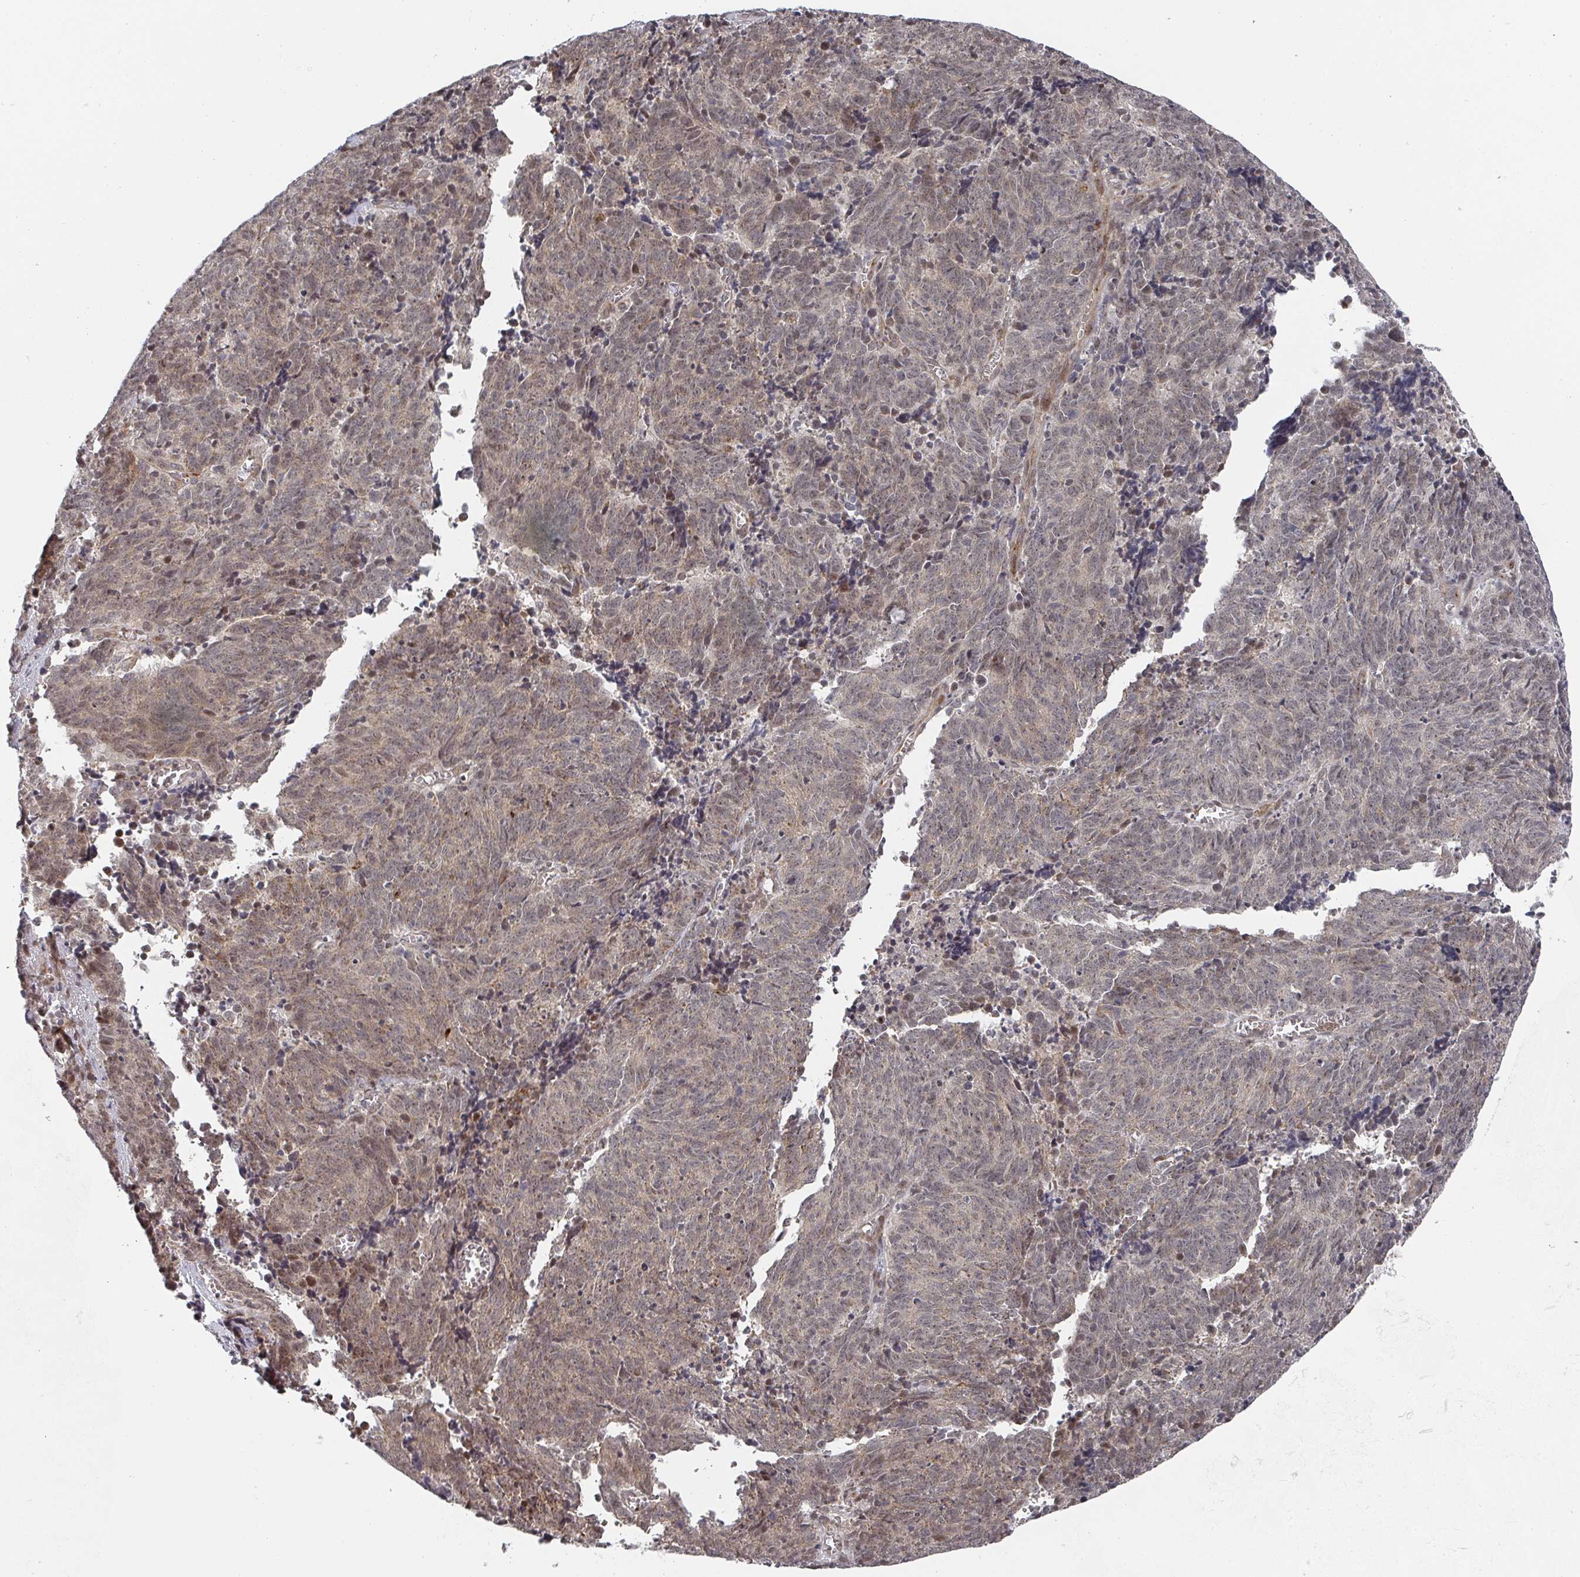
{"staining": {"intensity": "weak", "quantity": "25%-75%", "location": "cytoplasmic/membranous,nuclear"}, "tissue": "cervical cancer", "cell_type": "Tumor cells", "image_type": "cancer", "snomed": [{"axis": "morphology", "description": "Squamous cell carcinoma, NOS"}, {"axis": "topography", "description": "Cervix"}], "caption": "Cervical cancer (squamous cell carcinoma) tissue shows weak cytoplasmic/membranous and nuclear expression in about 25%-75% of tumor cells, visualized by immunohistochemistry.", "gene": "KIF1C", "patient": {"sex": "female", "age": 29}}